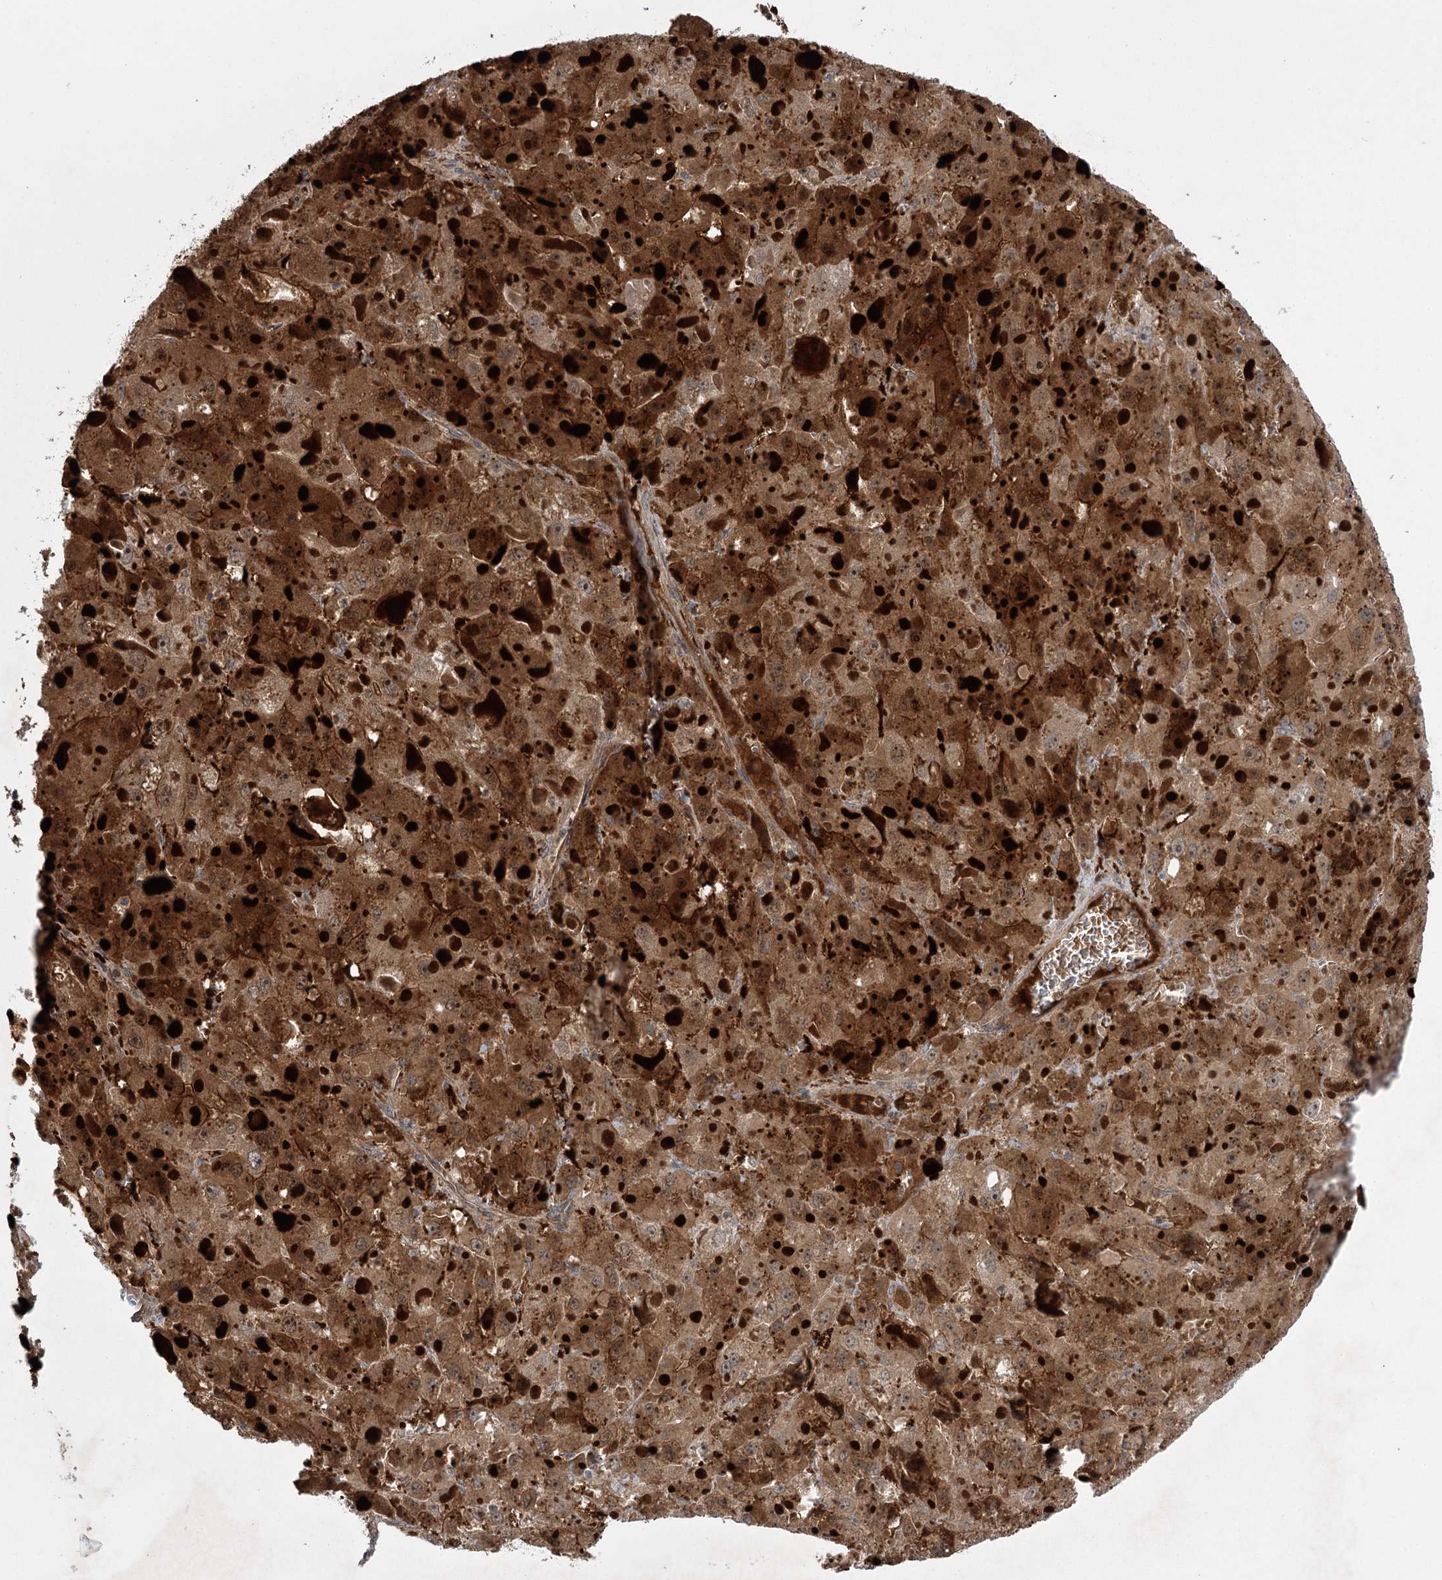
{"staining": {"intensity": "moderate", "quantity": ">75%", "location": "cytoplasmic/membranous"}, "tissue": "liver cancer", "cell_type": "Tumor cells", "image_type": "cancer", "snomed": [{"axis": "morphology", "description": "Carcinoma, Hepatocellular, NOS"}, {"axis": "topography", "description": "Liver"}], "caption": "Brown immunohistochemical staining in liver cancer (hepatocellular carcinoma) displays moderate cytoplasmic/membranous staining in approximately >75% of tumor cells.", "gene": "KCNN2", "patient": {"sex": "female", "age": 73}}